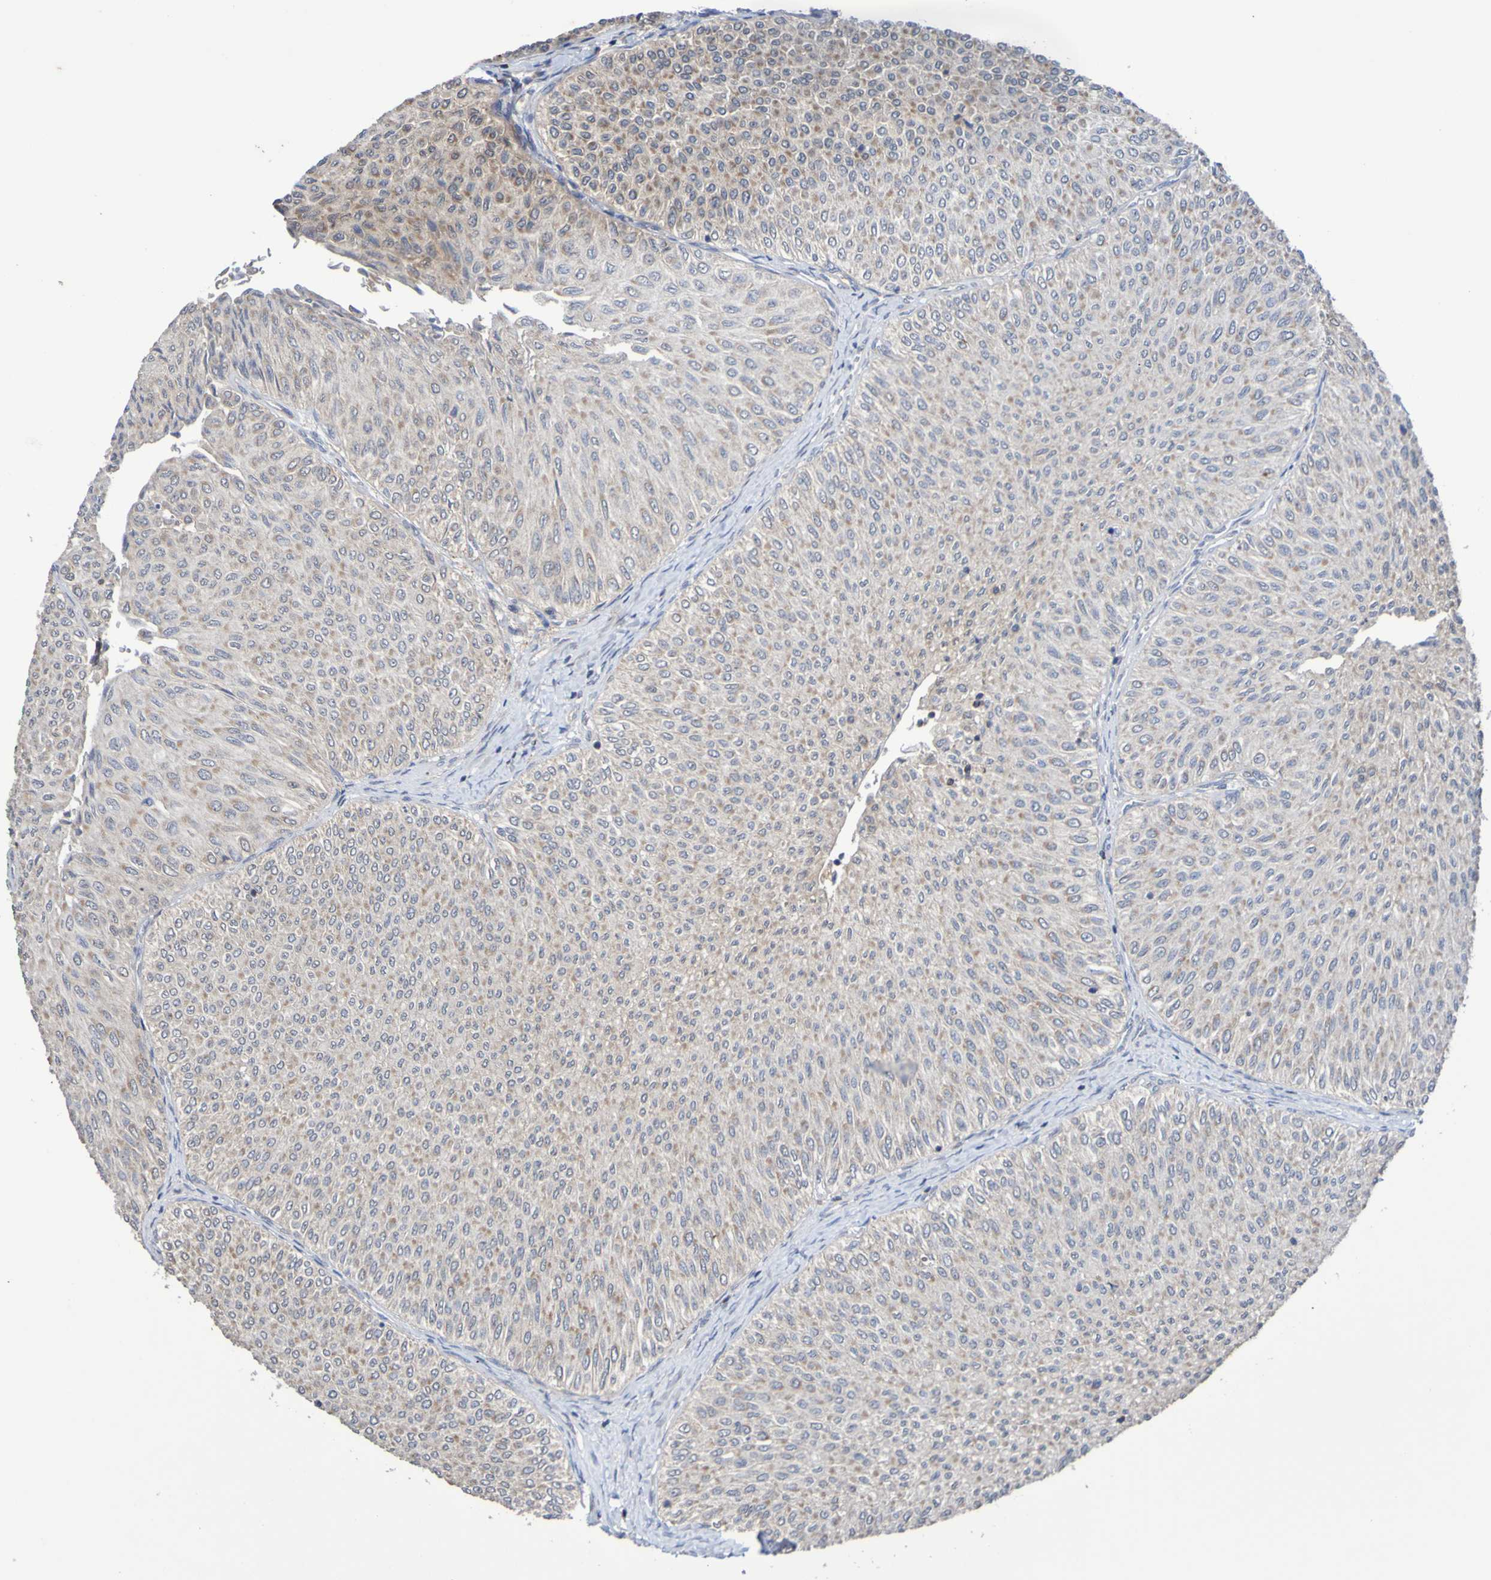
{"staining": {"intensity": "moderate", "quantity": "<25%", "location": "cytoplasmic/membranous"}, "tissue": "urothelial cancer", "cell_type": "Tumor cells", "image_type": "cancer", "snomed": [{"axis": "morphology", "description": "Urothelial carcinoma, Low grade"}, {"axis": "topography", "description": "Urinary bladder"}], "caption": "Urothelial cancer stained for a protein shows moderate cytoplasmic/membranous positivity in tumor cells. The staining is performed using DAB (3,3'-diaminobenzidine) brown chromogen to label protein expression. The nuclei are counter-stained blue using hematoxylin.", "gene": "C3orf18", "patient": {"sex": "male", "age": 78}}